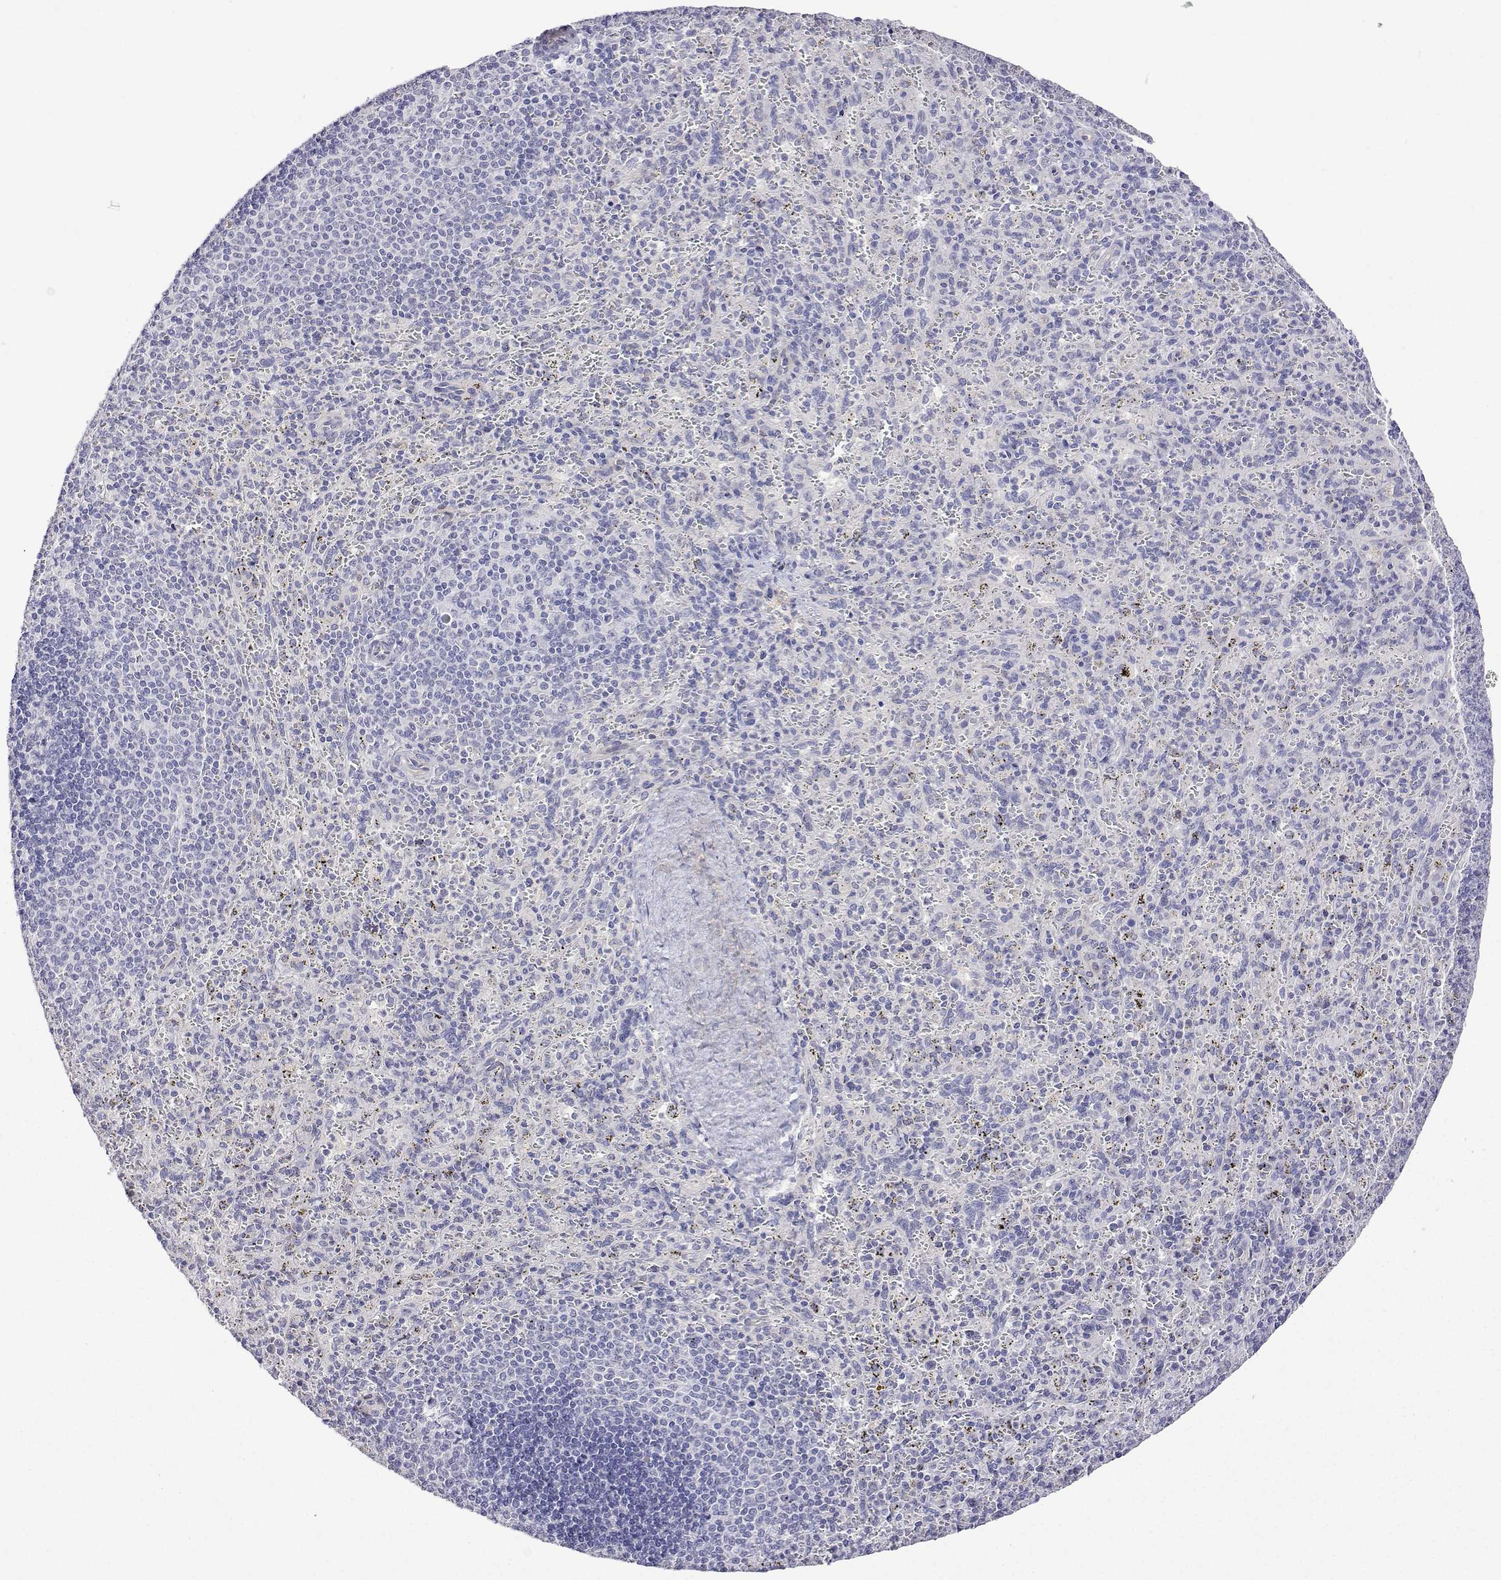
{"staining": {"intensity": "negative", "quantity": "none", "location": "none"}, "tissue": "spleen", "cell_type": "Cells in red pulp", "image_type": "normal", "snomed": [{"axis": "morphology", "description": "Normal tissue, NOS"}, {"axis": "topography", "description": "Spleen"}], "caption": "IHC of normal spleen shows no positivity in cells in red pulp.", "gene": "PLCB1", "patient": {"sex": "male", "age": 57}}